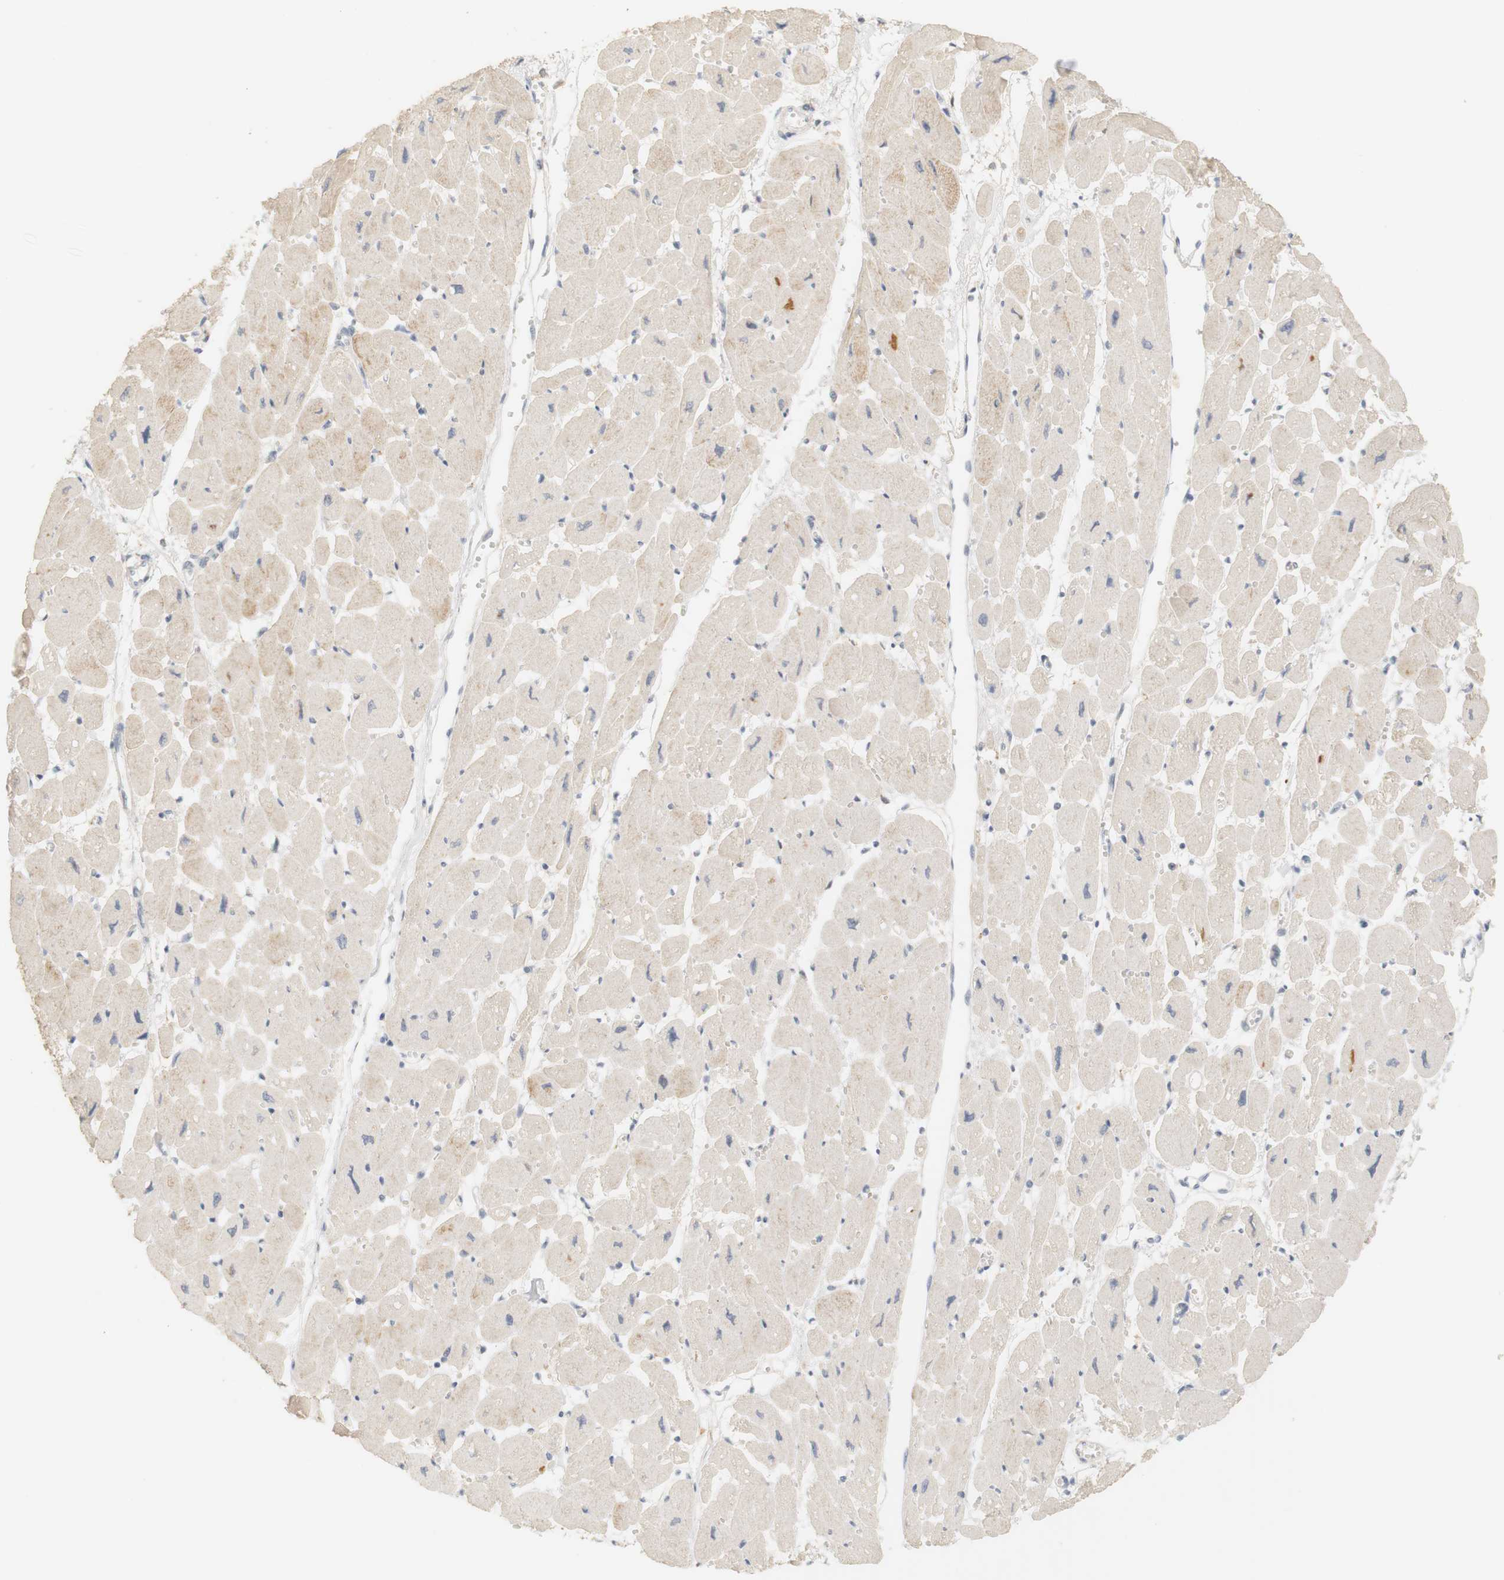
{"staining": {"intensity": "weak", "quantity": "25%-75%", "location": "cytoplasmic/membranous"}, "tissue": "heart muscle", "cell_type": "Cardiomyocytes", "image_type": "normal", "snomed": [{"axis": "morphology", "description": "Normal tissue, NOS"}, {"axis": "topography", "description": "Heart"}], "caption": "This micrograph reveals benign heart muscle stained with IHC to label a protein in brown. The cytoplasmic/membranous of cardiomyocytes show weak positivity for the protein. Nuclei are counter-stained blue.", "gene": "RTN3", "patient": {"sex": "female", "age": 54}}